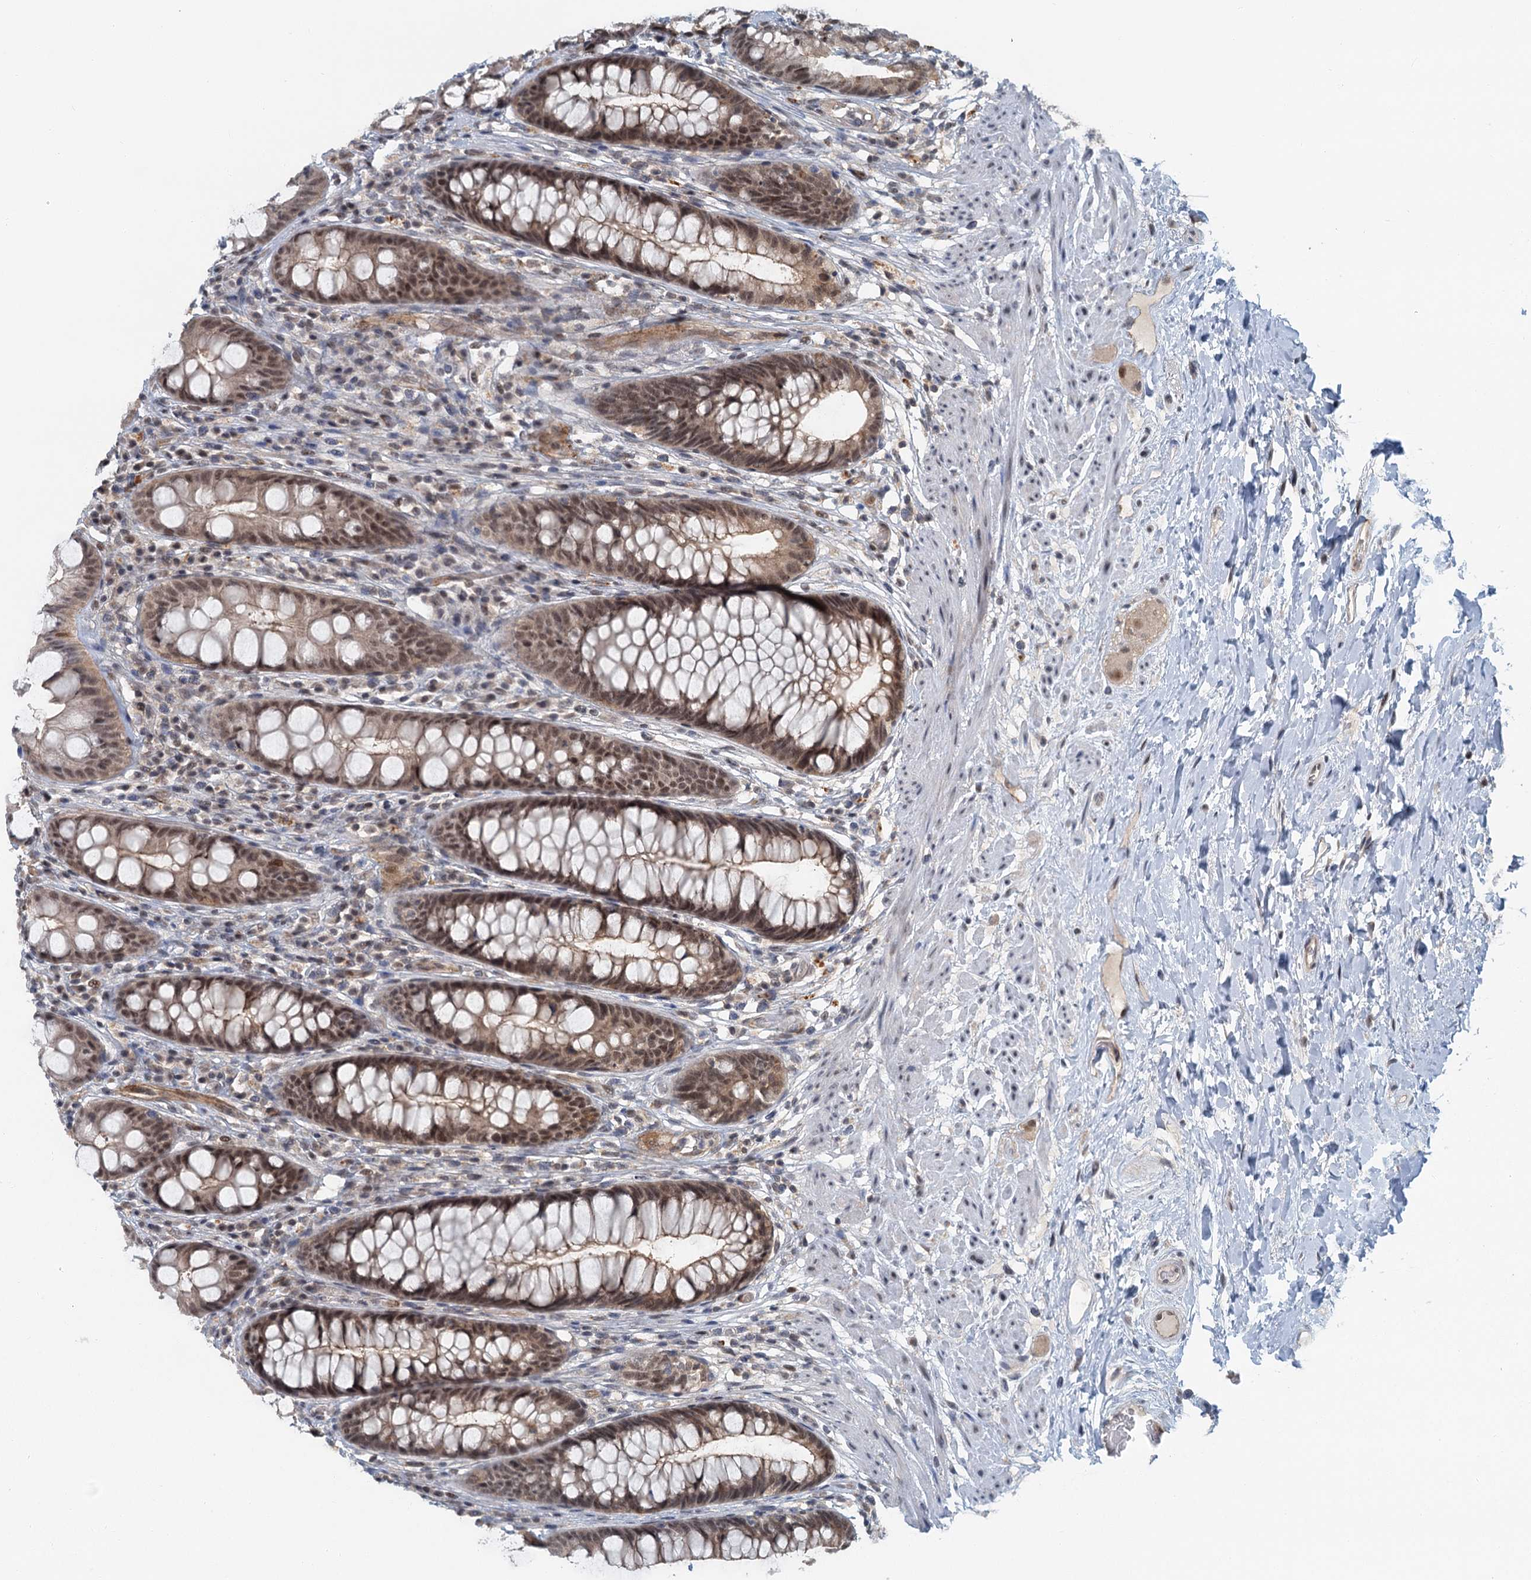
{"staining": {"intensity": "moderate", "quantity": ">75%", "location": "cytoplasmic/membranous,nuclear"}, "tissue": "rectum", "cell_type": "Glandular cells", "image_type": "normal", "snomed": [{"axis": "morphology", "description": "Normal tissue, NOS"}, {"axis": "topography", "description": "Rectum"}], "caption": "DAB immunohistochemical staining of benign rectum shows moderate cytoplasmic/membranous,nuclear protein expression in approximately >75% of glandular cells.", "gene": "TAS2R42", "patient": {"sex": "male", "age": 74}}